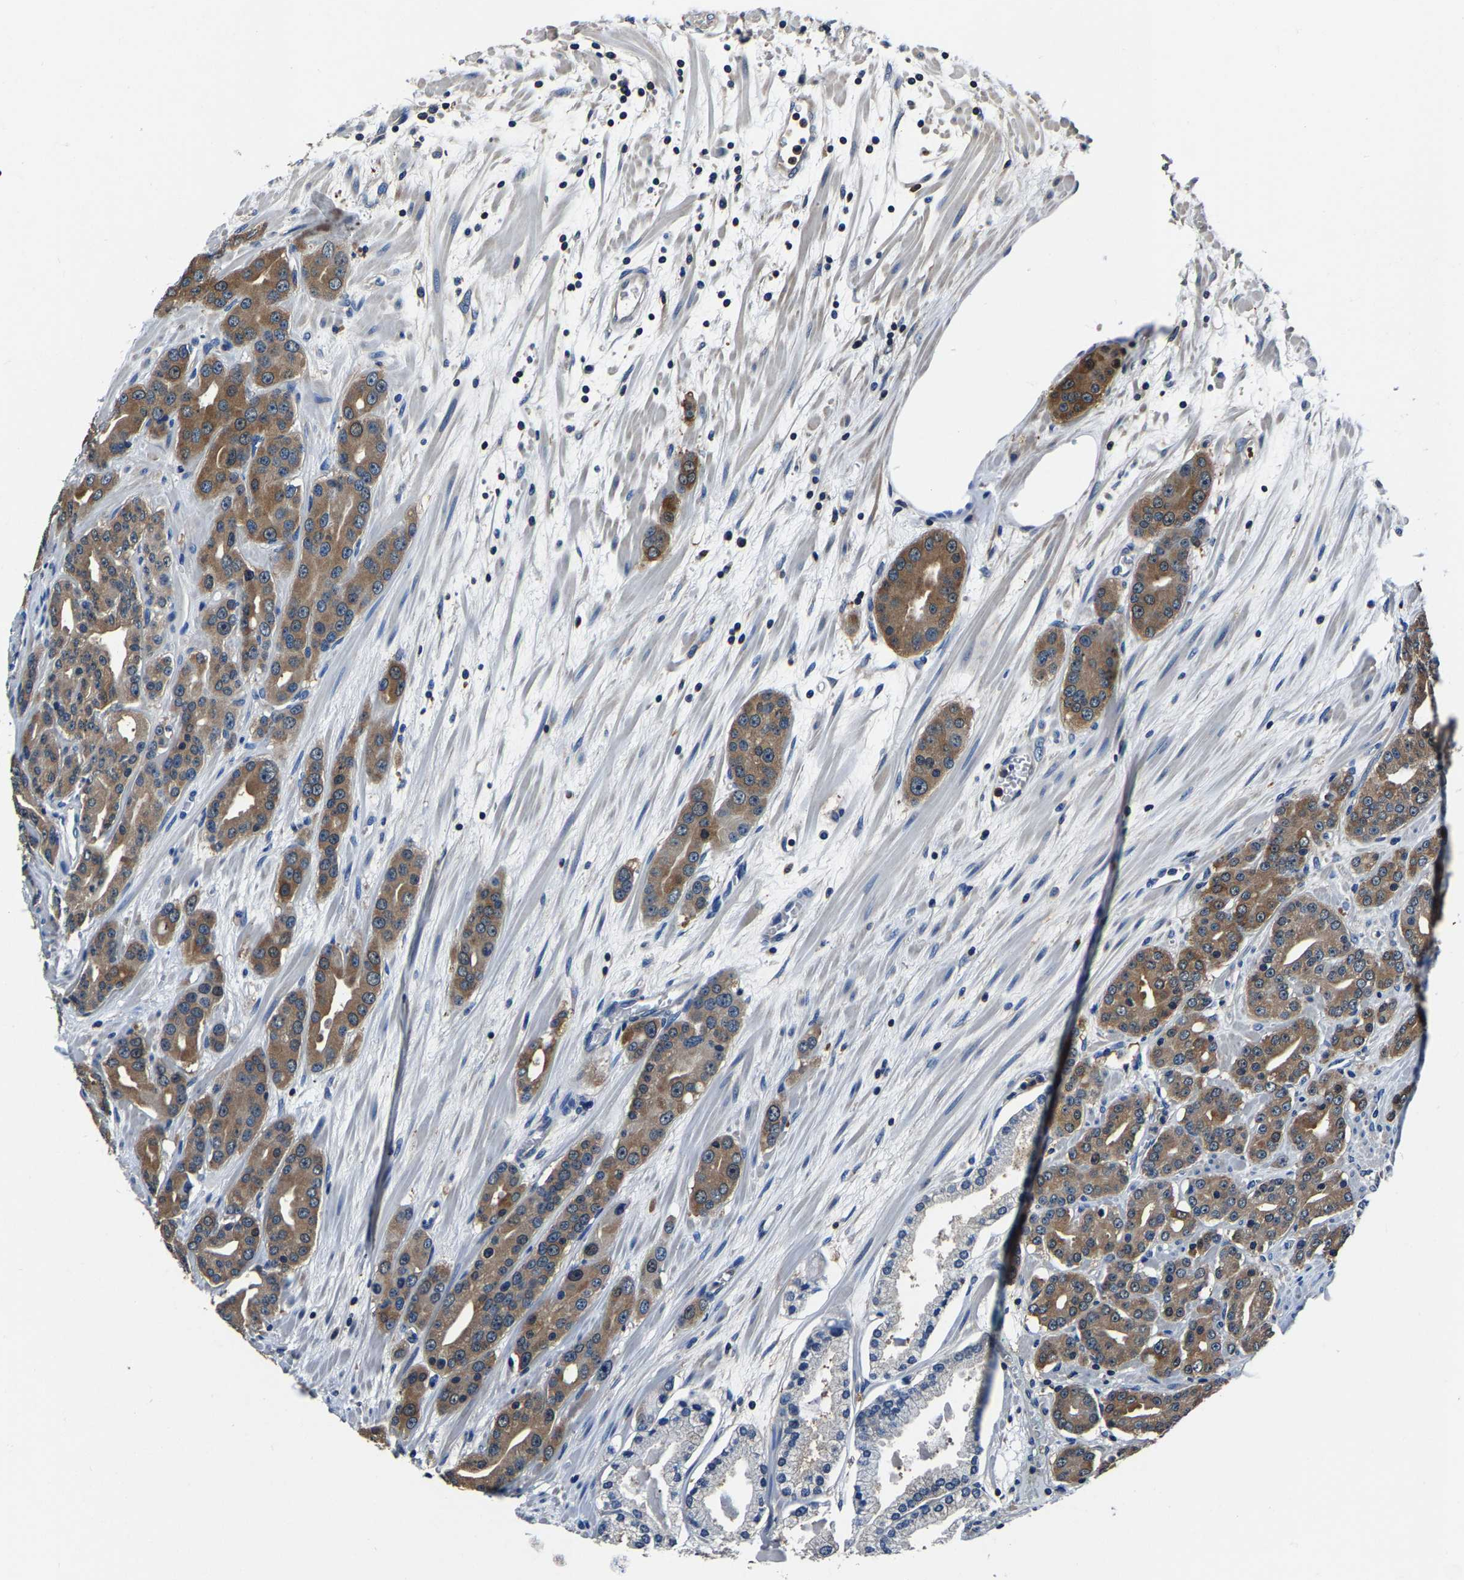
{"staining": {"intensity": "moderate", "quantity": ">75%", "location": "cytoplasmic/membranous"}, "tissue": "prostate cancer", "cell_type": "Tumor cells", "image_type": "cancer", "snomed": [{"axis": "morphology", "description": "Adenocarcinoma, High grade"}, {"axis": "topography", "description": "Prostate"}], "caption": "IHC of human prostate cancer (high-grade adenocarcinoma) demonstrates medium levels of moderate cytoplasmic/membranous positivity in about >75% of tumor cells. (DAB (3,3'-diaminobenzidine) = brown stain, brightfield microscopy at high magnification).", "gene": "ALDOB", "patient": {"sex": "male", "age": 71}}